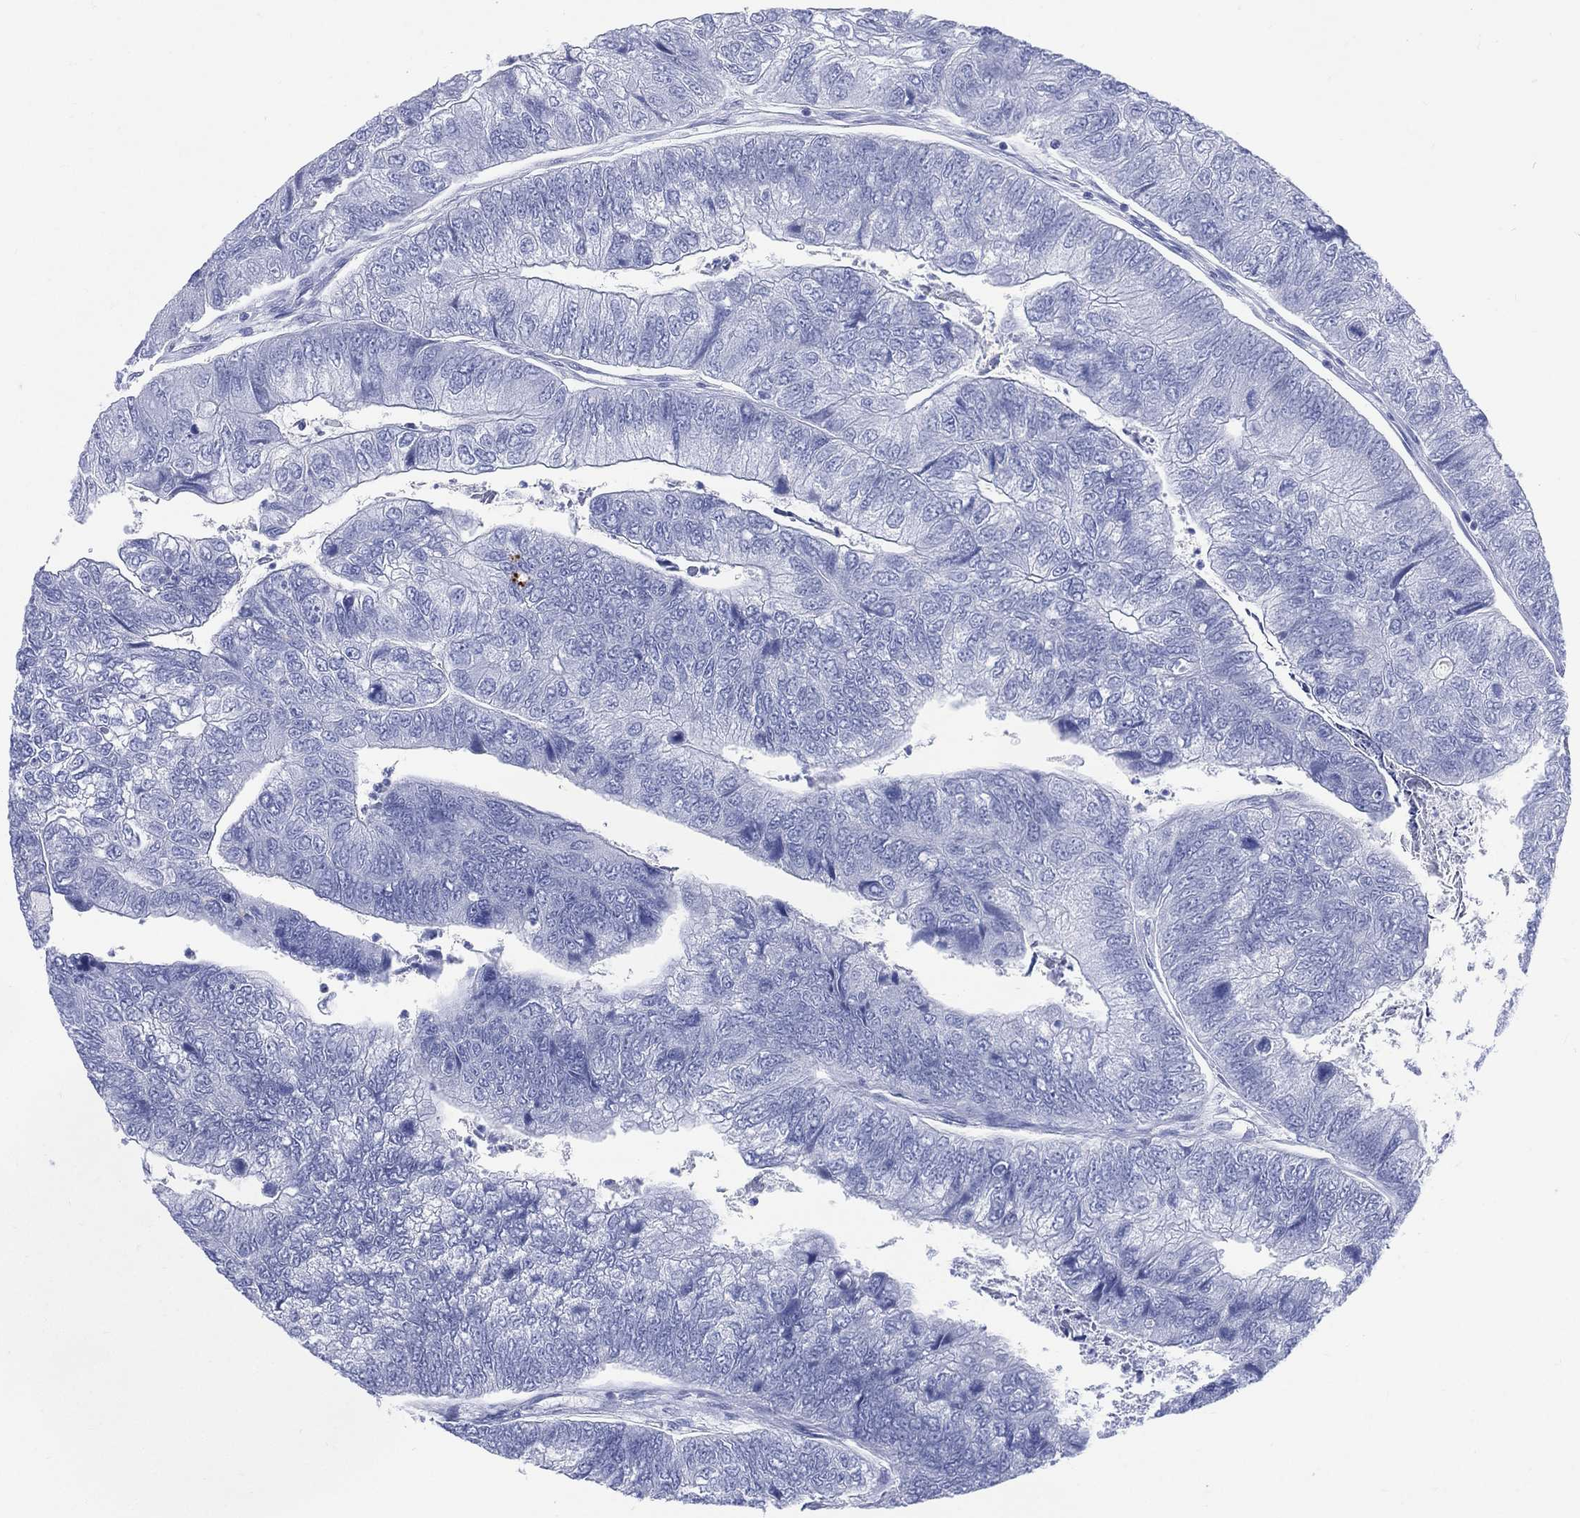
{"staining": {"intensity": "negative", "quantity": "none", "location": "none"}, "tissue": "colorectal cancer", "cell_type": "Tumor cells", "image_type": "cancer", "snomed": [{"axis": "morphology", "description": "Adenocarcinoma, NOS"}, {"axis": "topography", "description": "Colon"}], "caption": "Human colorectal adenocarcinoma stained for a protein using immunohistochemistry exhibits no expression in tumor cells.", "gene": "LRRD1", "patient": {"sex": "female", "age": 67}}